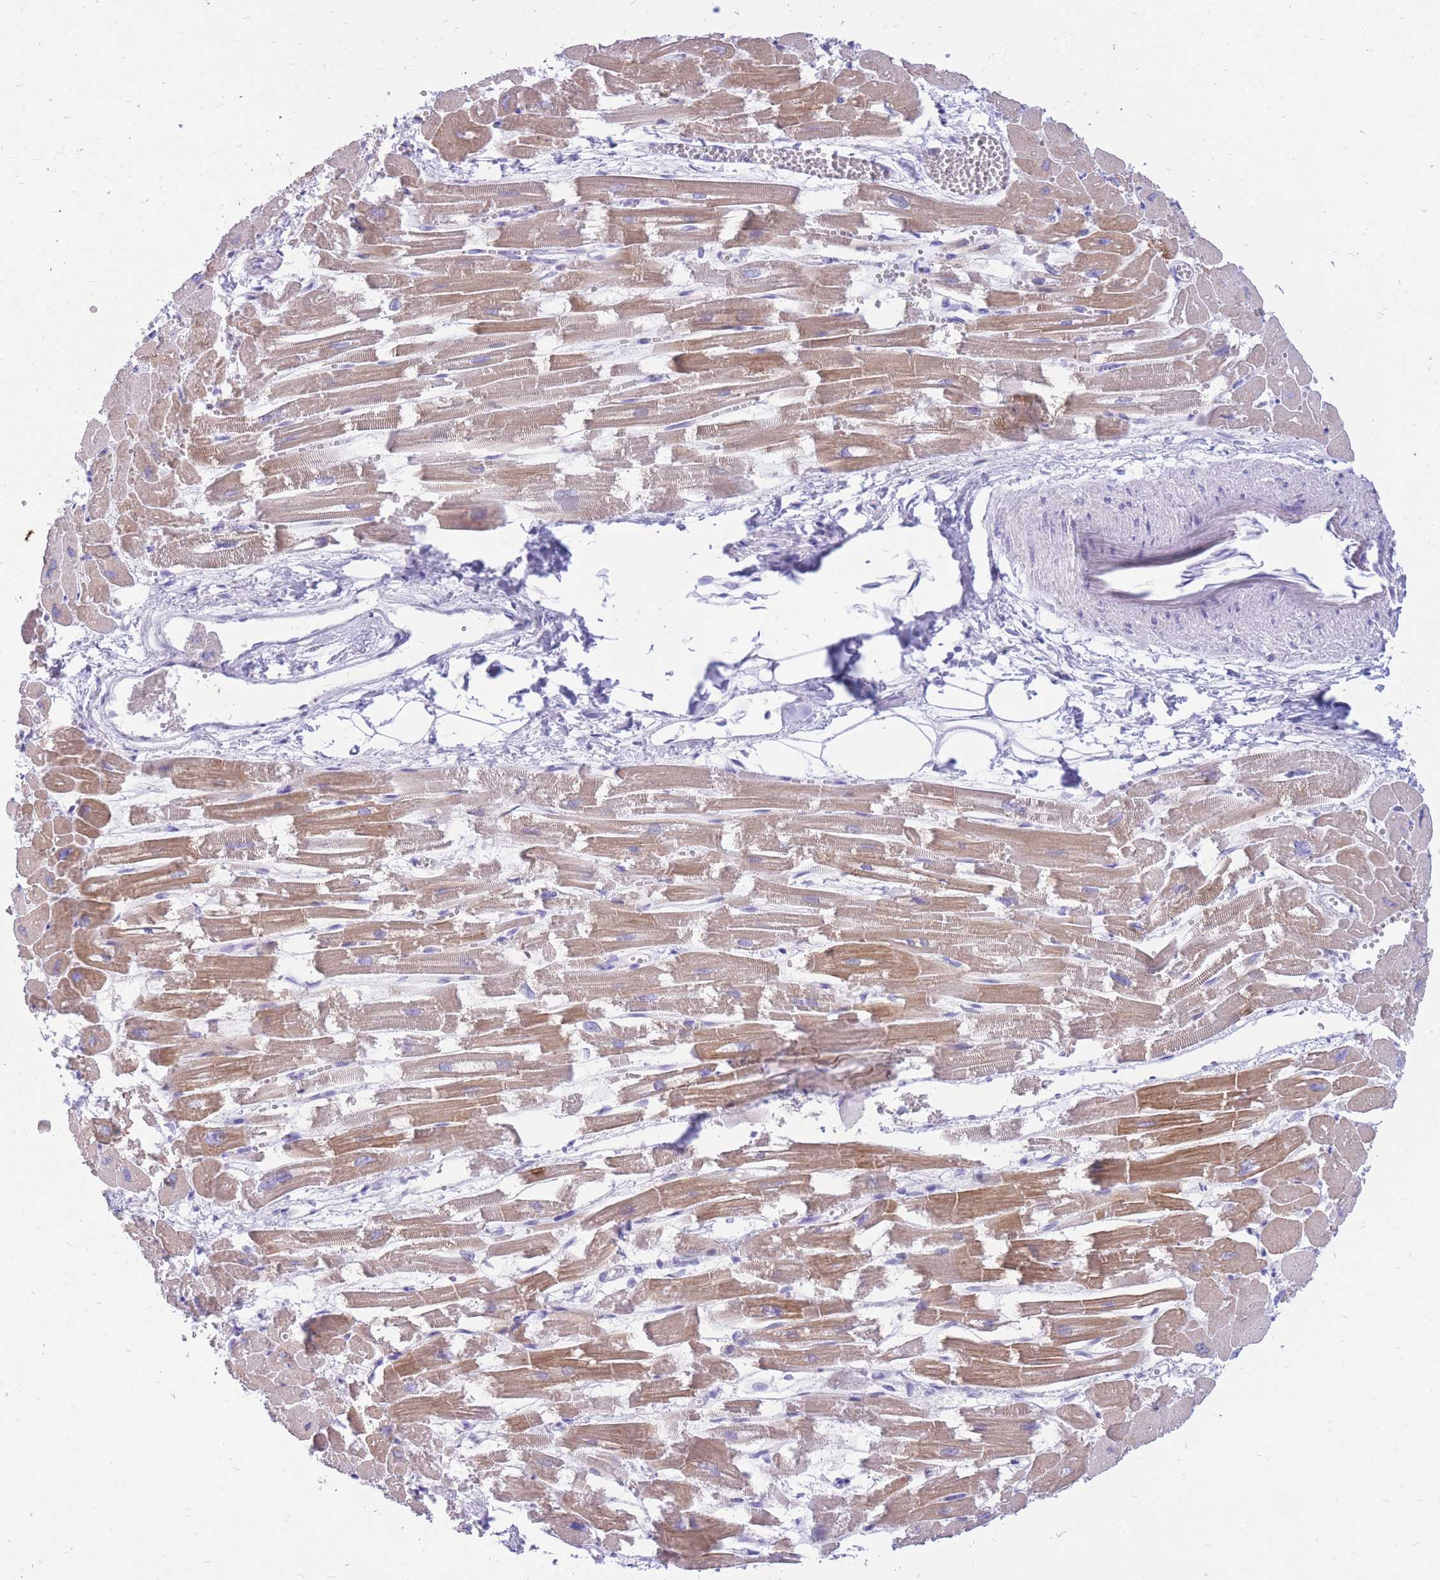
{"staining": {"intensity": "moderate", "quantity": ">75%", "location": "cytoplasmic/membranous"}, "tissue": "heart muscle", "cell_type": "Cardiomyocytes", "image_type": "normal", "snomed": [{"axis": "morphology", "description": "Normal tissue, NOS"}, {"axis": "topography", "description": "Heart"}], "caption": "The image exhibits immunohistochemical staining of benign heart muscle. There is moderate cytoplasmic/membranous positivity is present in approximately >75% of cardiomyocytes. The protein of interest is shown in brown color, while the nuclei are stained blue.", "gene": "CYP21A2", "patient": {"sex": "male", "age": 54}}